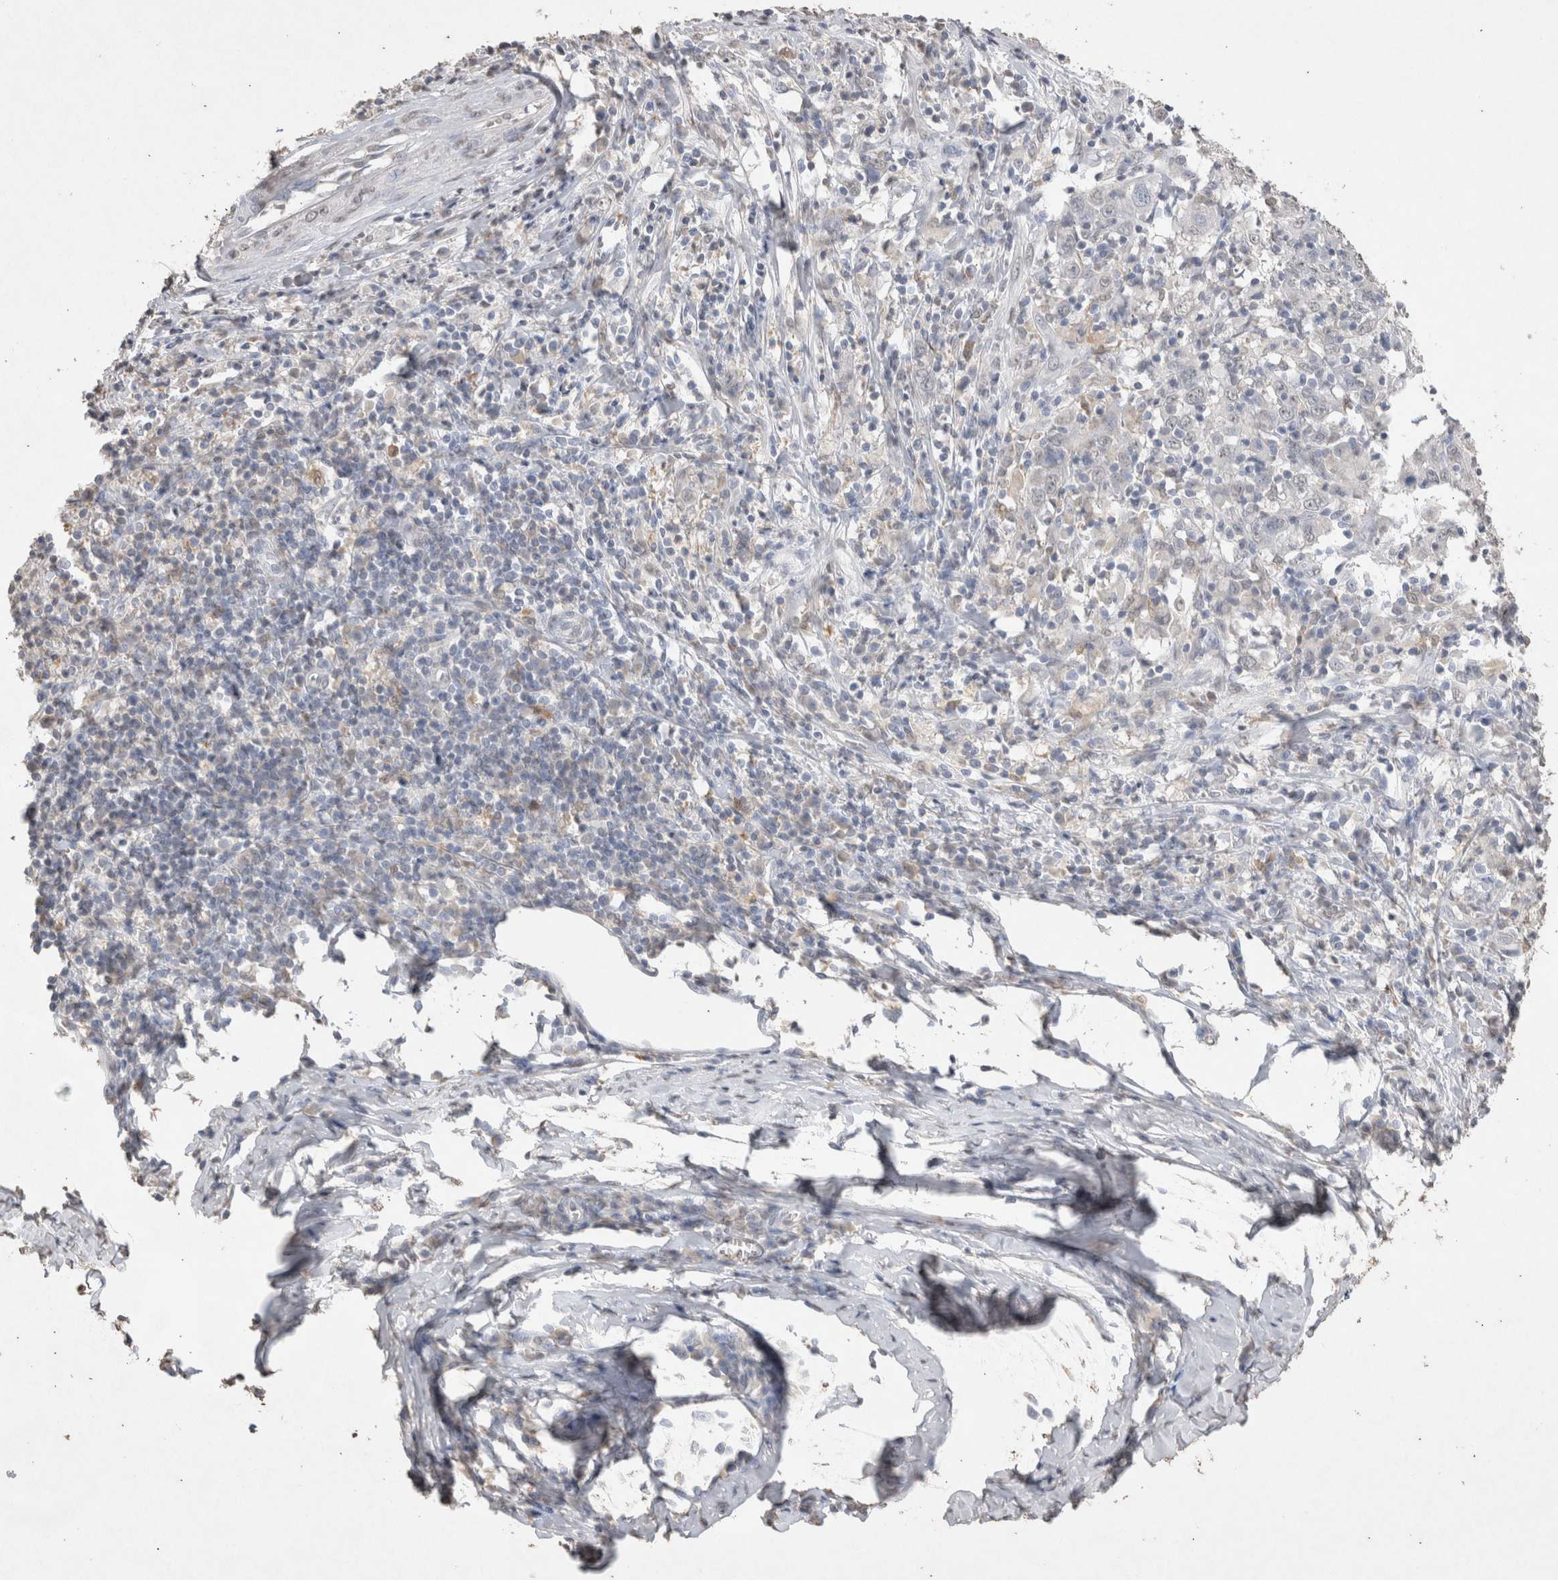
{"staining": {"intensity": "negative", "quantity": "none", "location": "none"}, "tissue": "cervical cancer", "cell_type": "Tumor cells", "image_type": "cancer", "snomed": [{"axis": "morphology", "description": "Squamous cell carcinoma, NOS"}, {"axis": "topography", "description": "Cervix"}], "caption": "Immunohistochemistry (IHC) of human cervical cancer (squamous cell carcinoma) demonstrates no staining in tumor cells.", "gene": "LGALS2", "patient": {"sex": "female", "age": 46}}